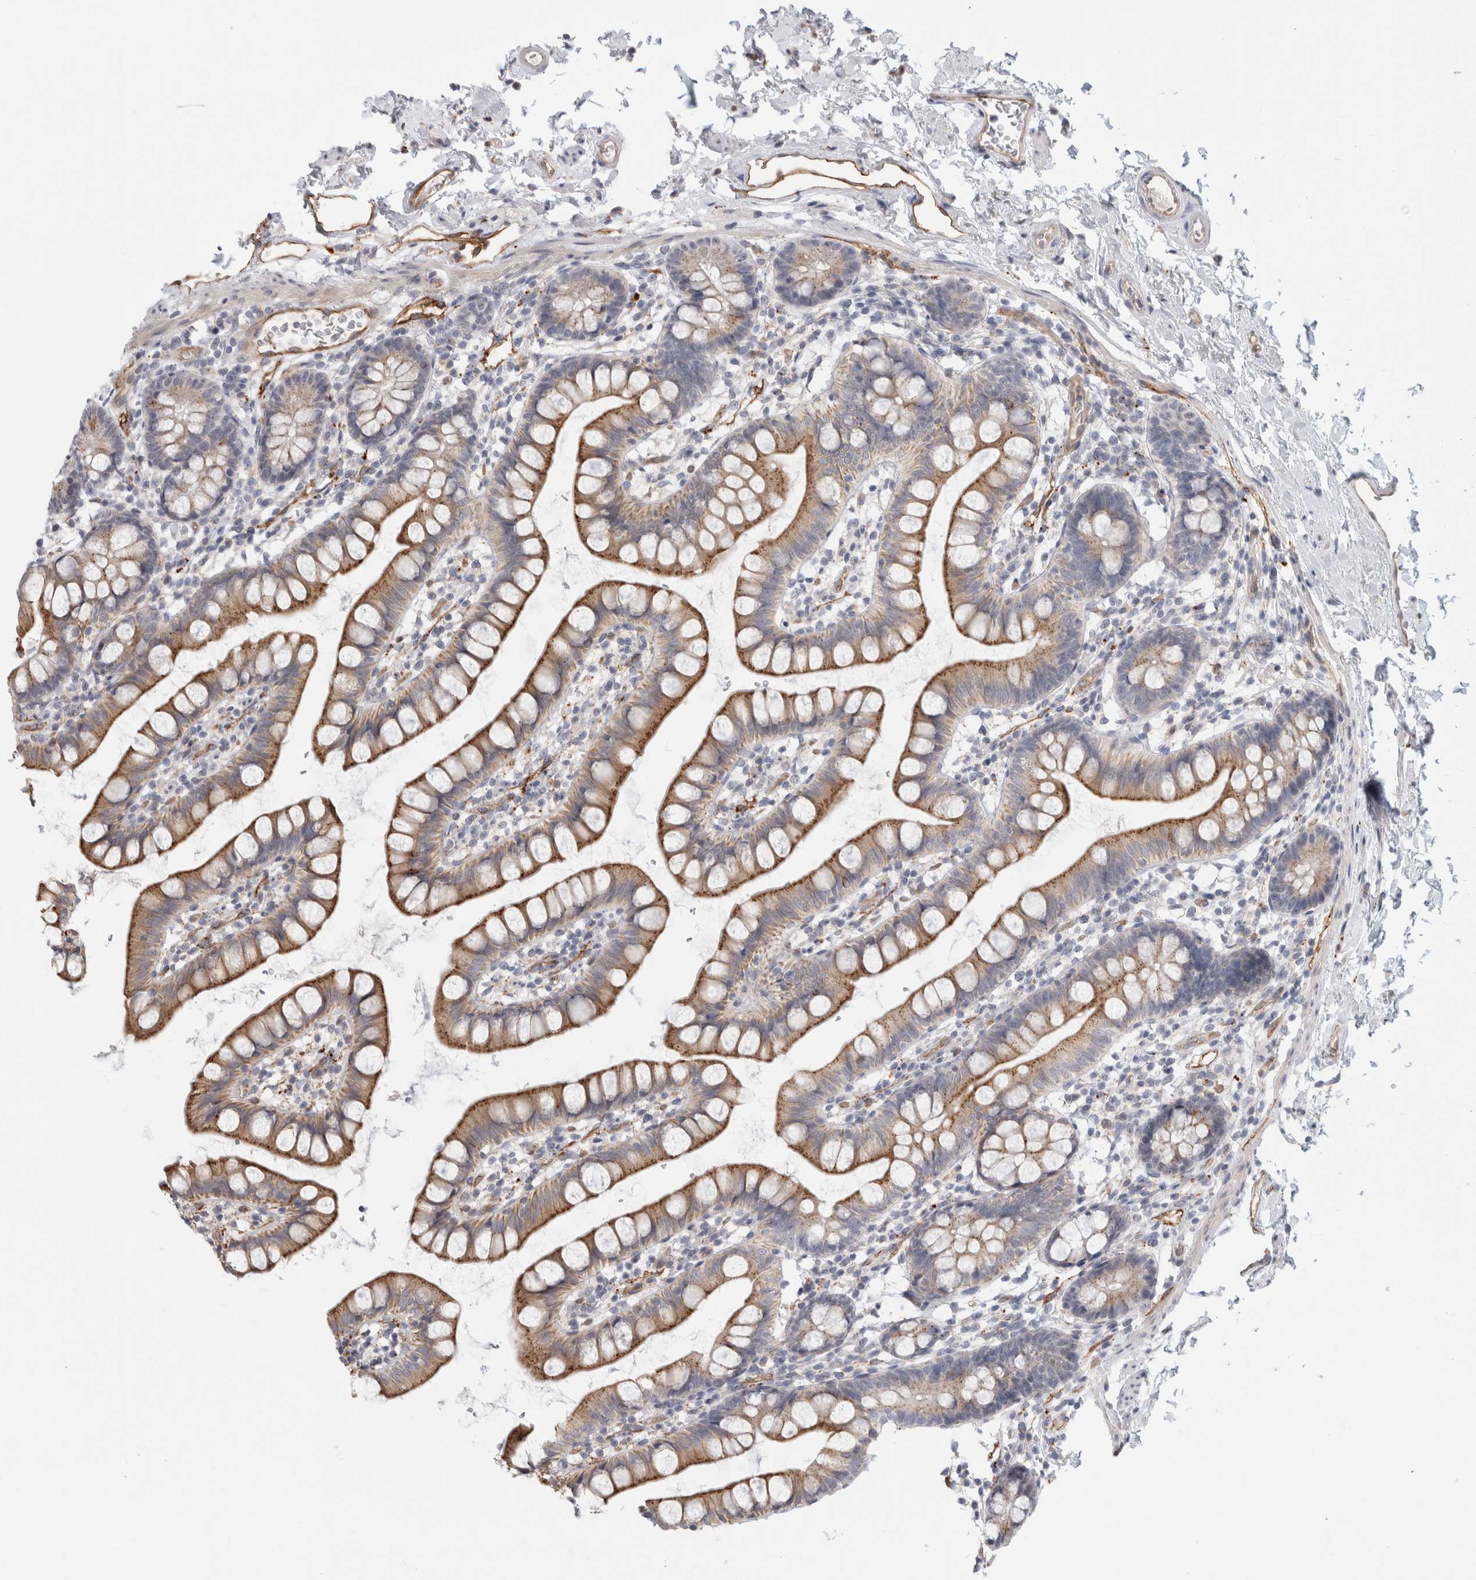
{"staining": {"intensity": "moderate", "quantity": ">75%", "location": "cytoplasmic/membranous"}, "tissue": "small intestine", "cell_type": "Glandular cells", "image_type": "normal", "snomed": [{"axis": "morphology", "description": "Normal tissue, NOS"}, {"axis": "topography", "description": "Small intestine"}], "caption": "Small intestine stained for a protein (brown) displays moderate cytoplasmic/membranous positive staining in approximately >75% of glandular cells.", "gene": "ANKMY1", "patient": {"sex": "female", "age": 84}}